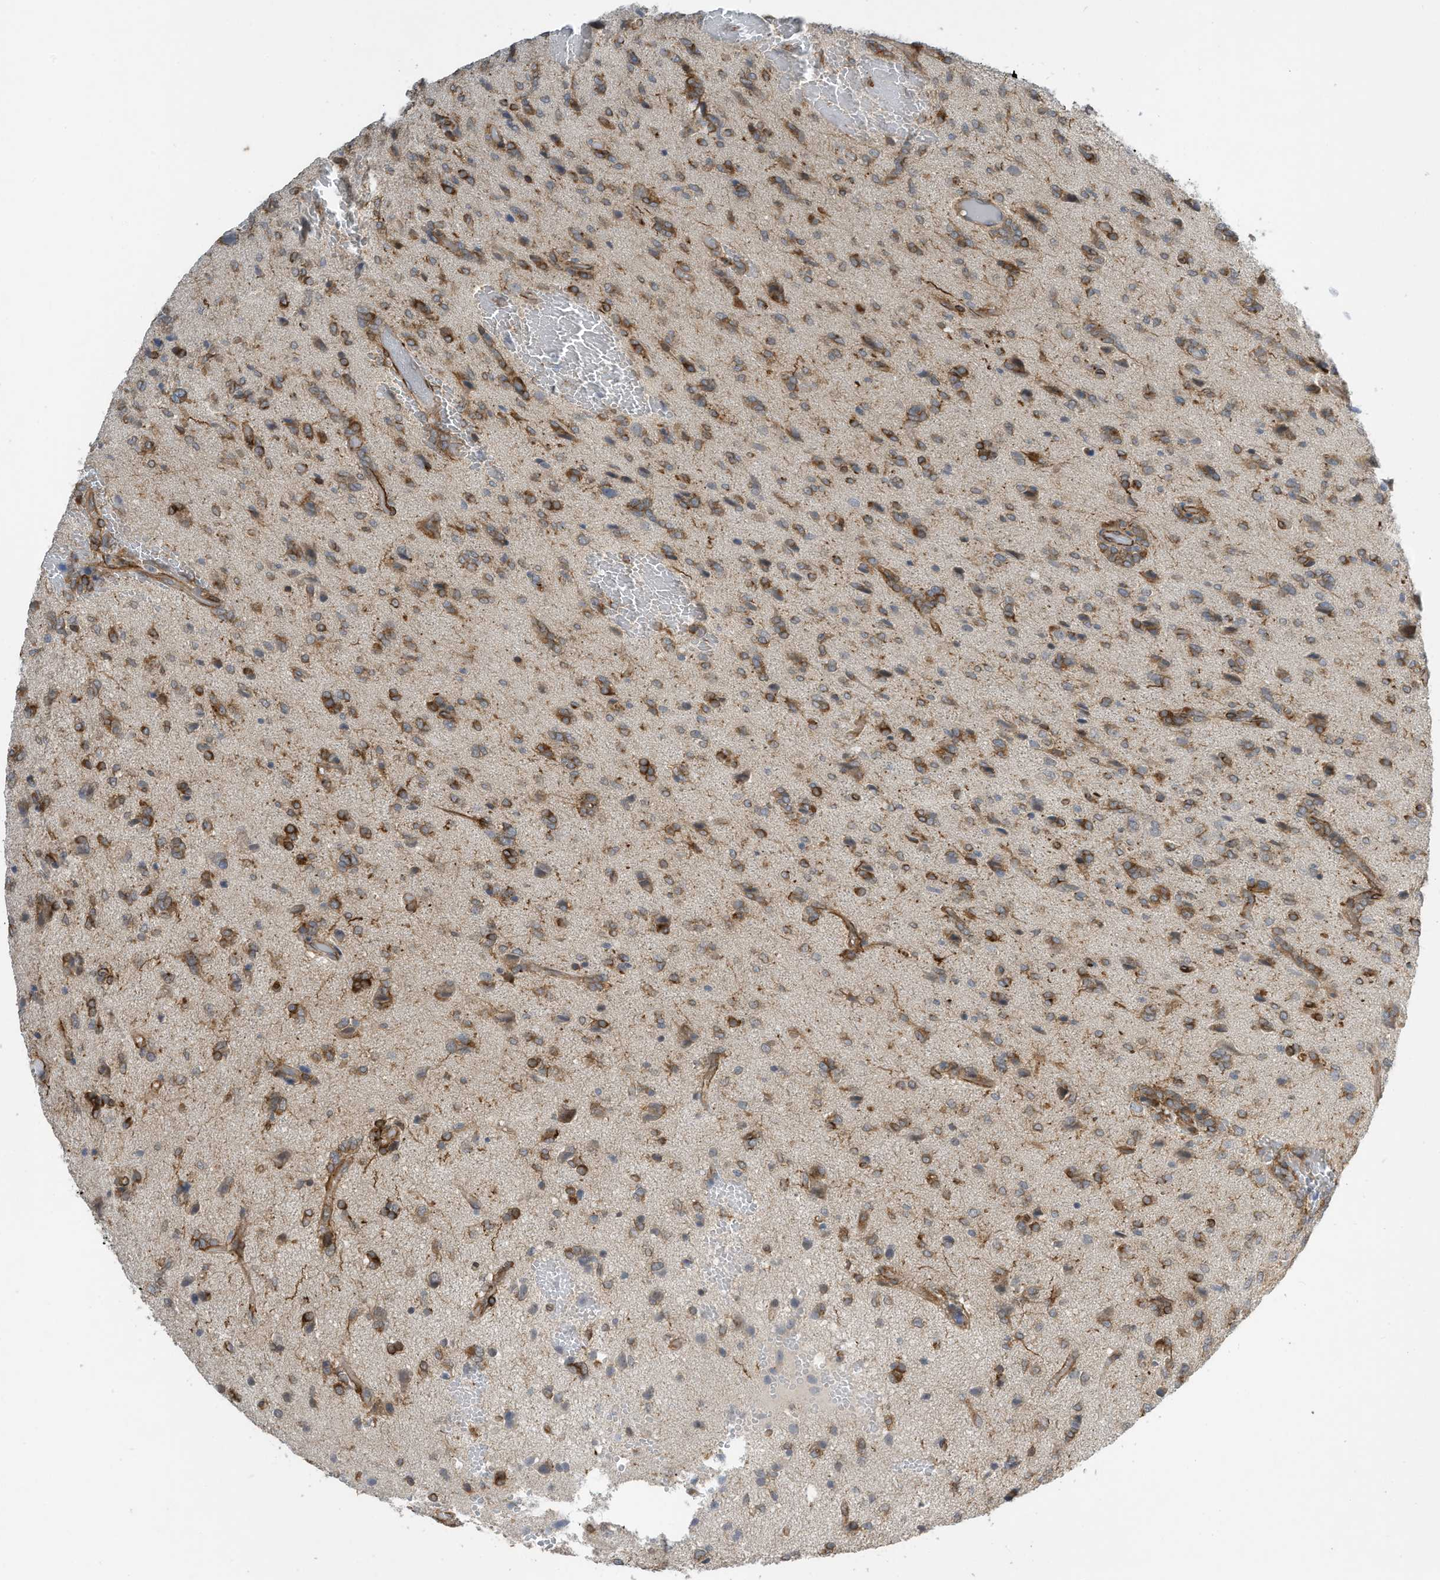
{"staining": {"intensity": "moderate", "quantity": "25%-75%", "location": "cytoplasmic/membranous"}, "tissue": "glioma", "cell_type": "Tumor cells", "image_type": "cancer", "snomed": [{"axis": "morphology", "description": "Glioma, malignant, High grade"}, {"axis": "topography", "description": "Brain"}], "caption": "Tumor cells exhibit medium levels of moderate cytoplasmic/membranous positivity in approximately 25%-75% of cells in glioma. The protein is shown in brown color, while the nuclei are stained blue.", "gene": "ZBTB45", "patient": {"sex": "female", "age": 59}}